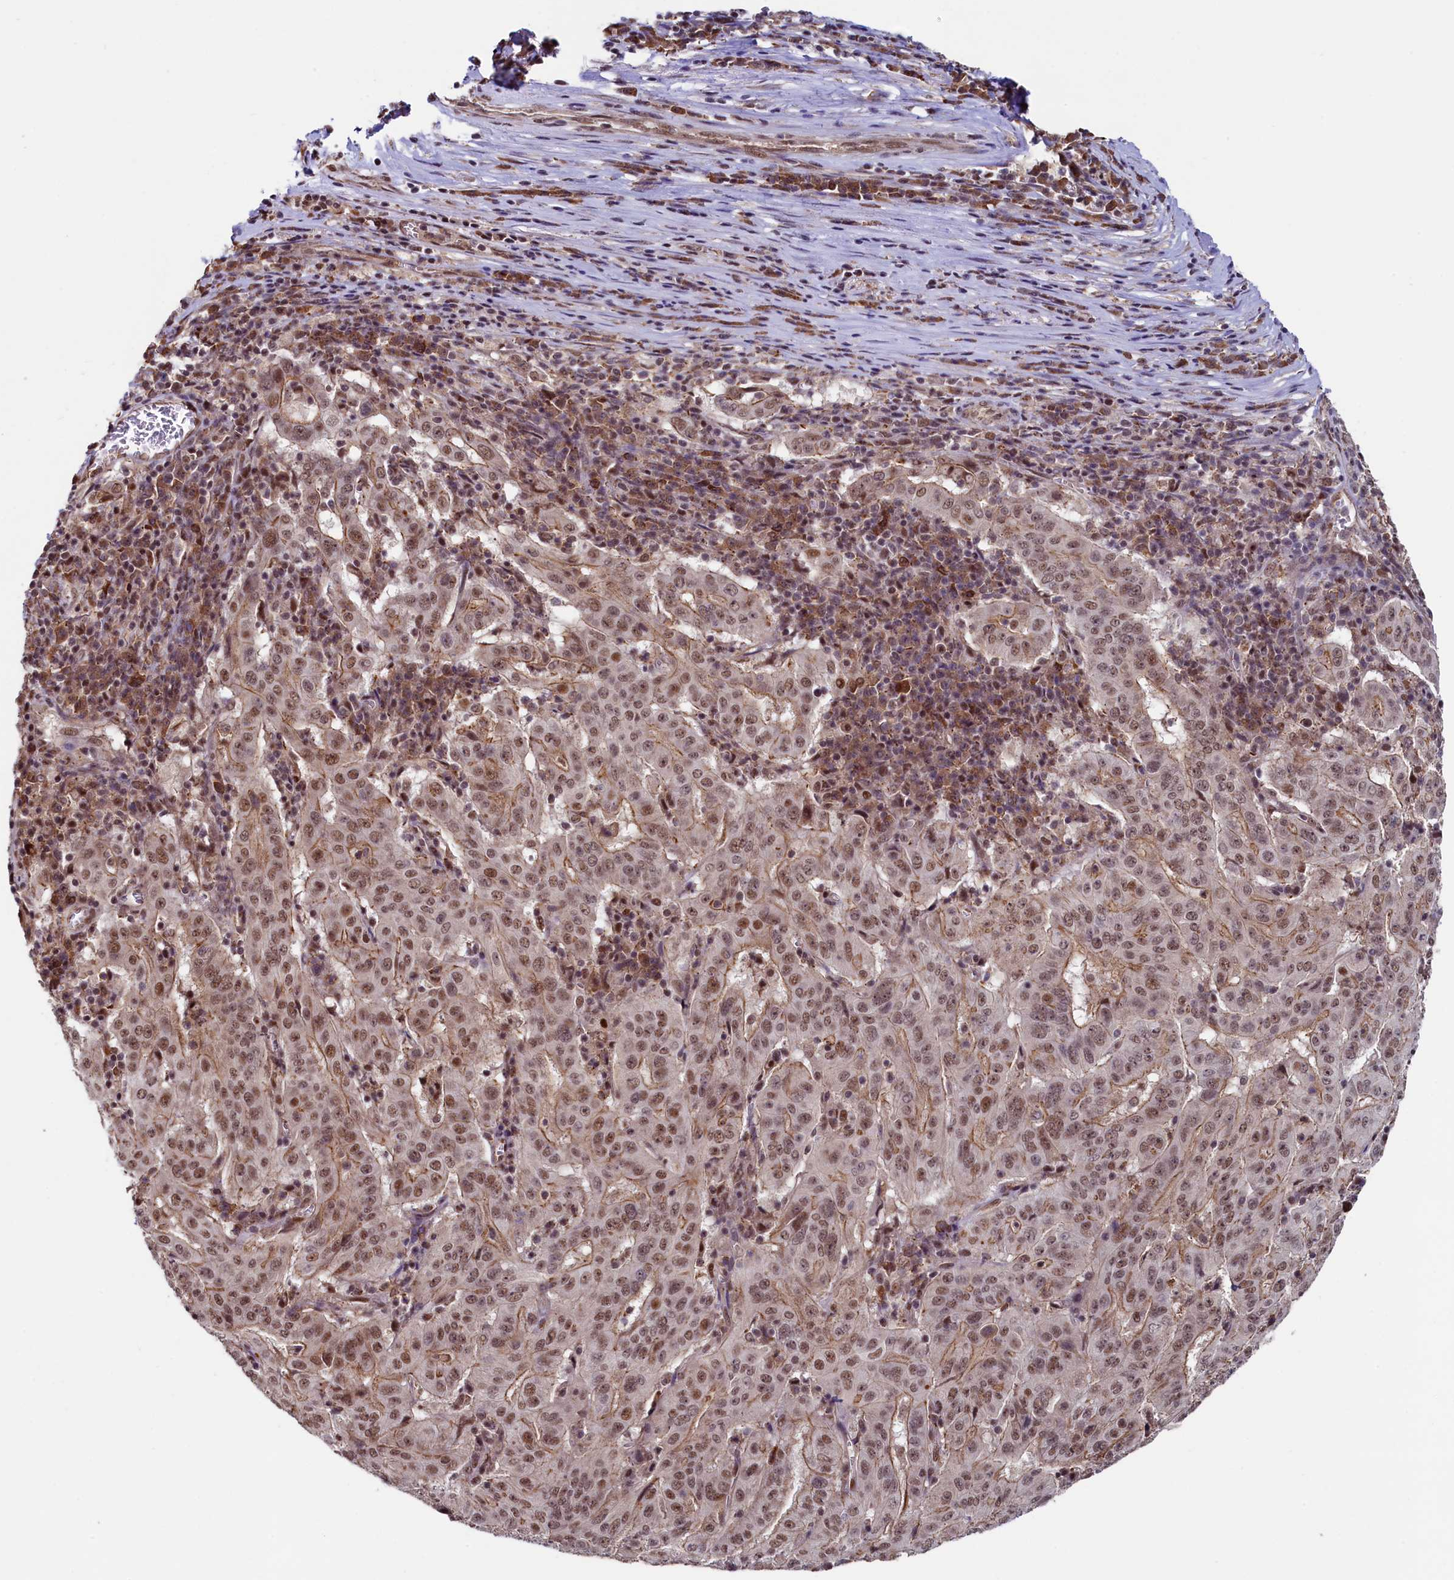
{"staining": {"intensity": "moderate", "quantity": ">75%", "location": "cytoplasmic/membranous,nuclear"}, "tissue": "pancreatic cancer", "cell_type": "Tumor cells", "image_type": "cancer", "snomed": [{"axis": "morphology", "description": "Adenocarcinoma, NOS"}, {"axis": "topography", "description": "Pancreas"}], "caption": "A micrograph of adenocarcinoma (pancreatic) stained for a protein displays moderate cytoplasmic/membranous and nuclear brown staining in tumor cells.", "gene": "LEO1", "patient": {"sex": "male", "age": 63}}